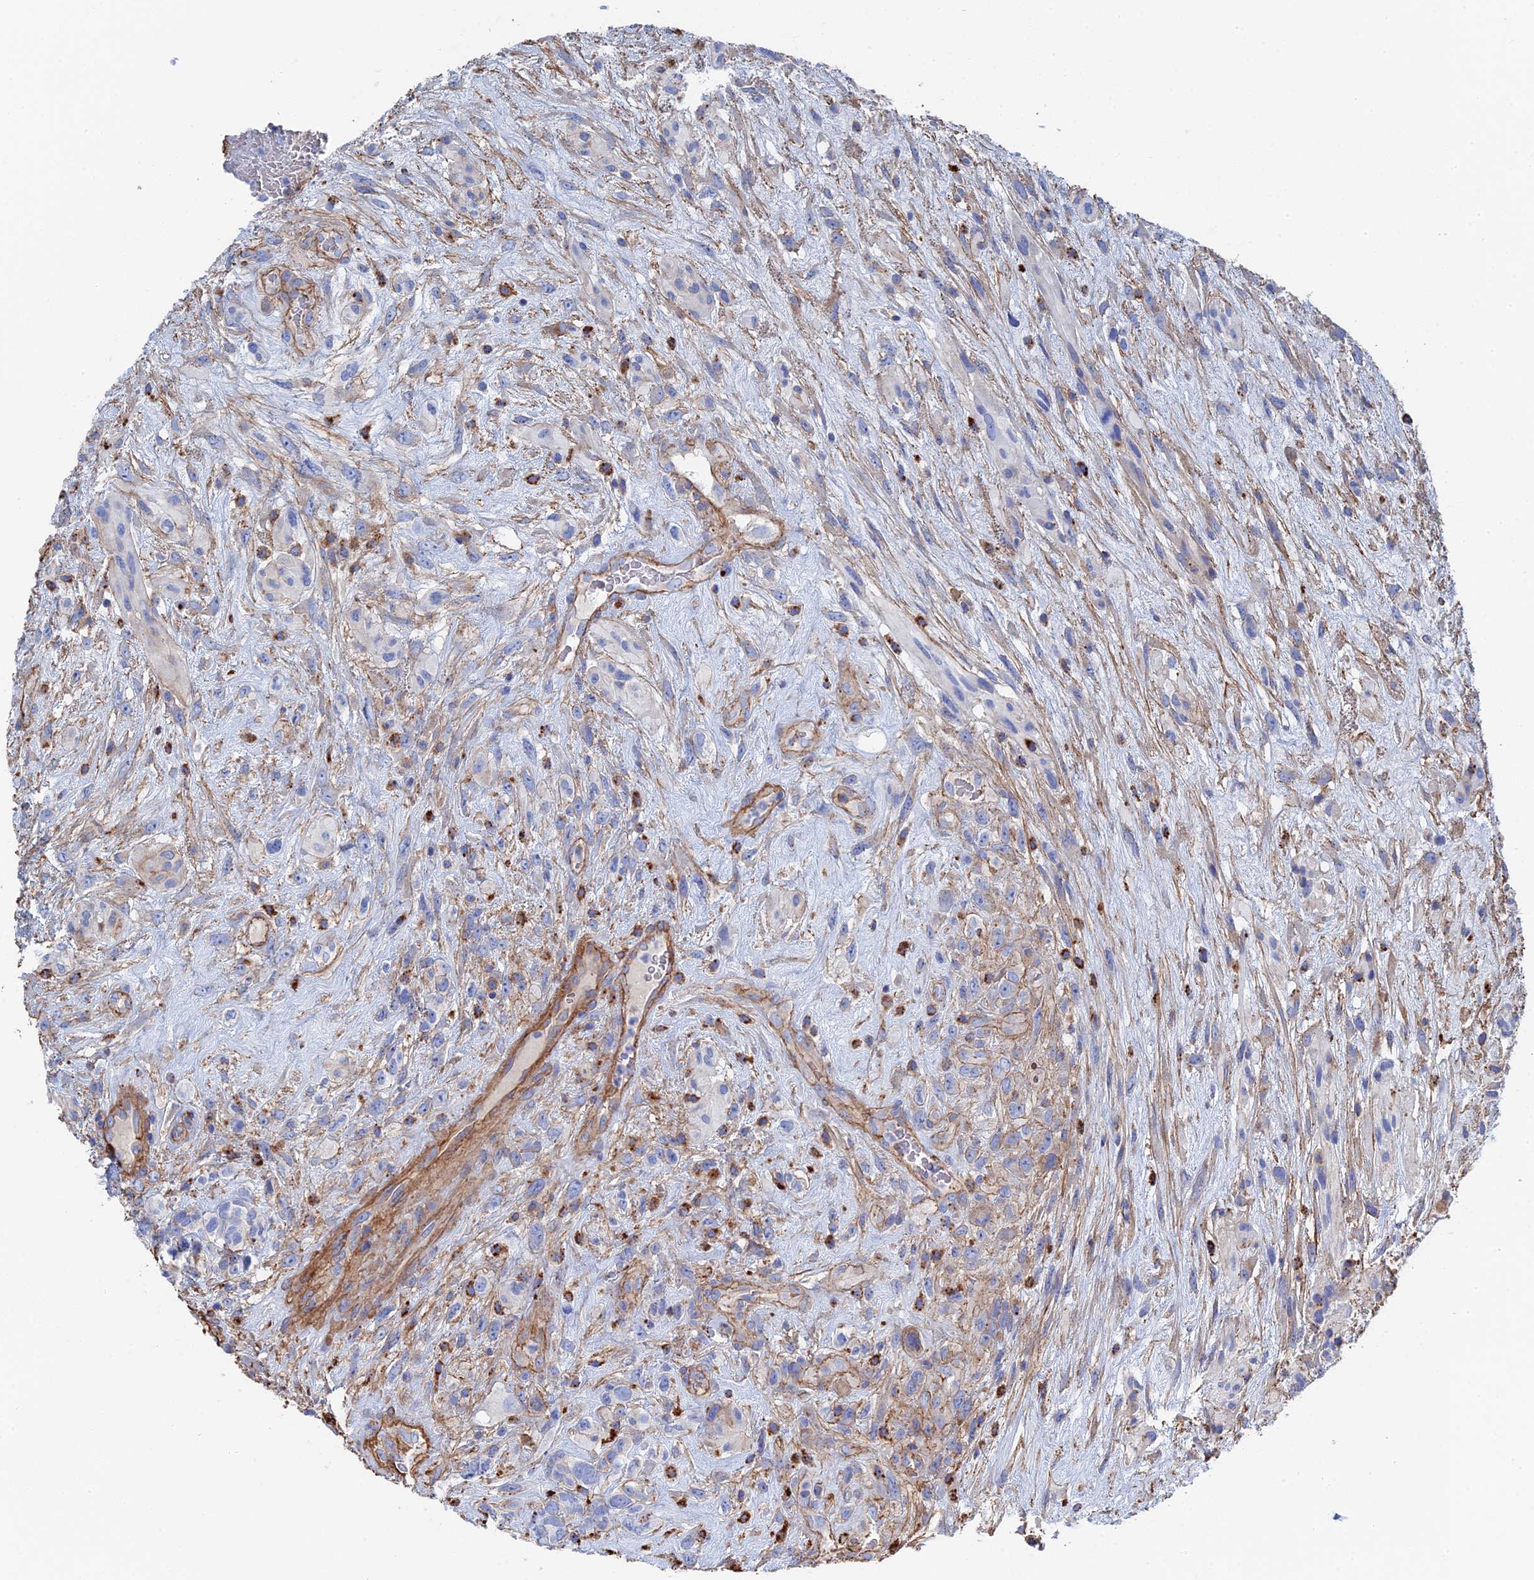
{"staining": {"intensity": "negative", "quantity": "none", "location": "none"}, "tissue": "glioma", "cell_type": "Tumor cells", "image_type": "cancer", "snomed": [{"axis": "morphology", "description": "Glioma, malignant, High grade"}, {"axis": "topography", "description": "Brain"}], "caption": "Immunohistochemistry of malignant high-grade glioma reveals no staining in tumor cells. (Immunohistochemistry (ihc), brightfield microscopy, high magnification).", "gene": "STRA6", "patient": {"sex": "male", "age": 61}}